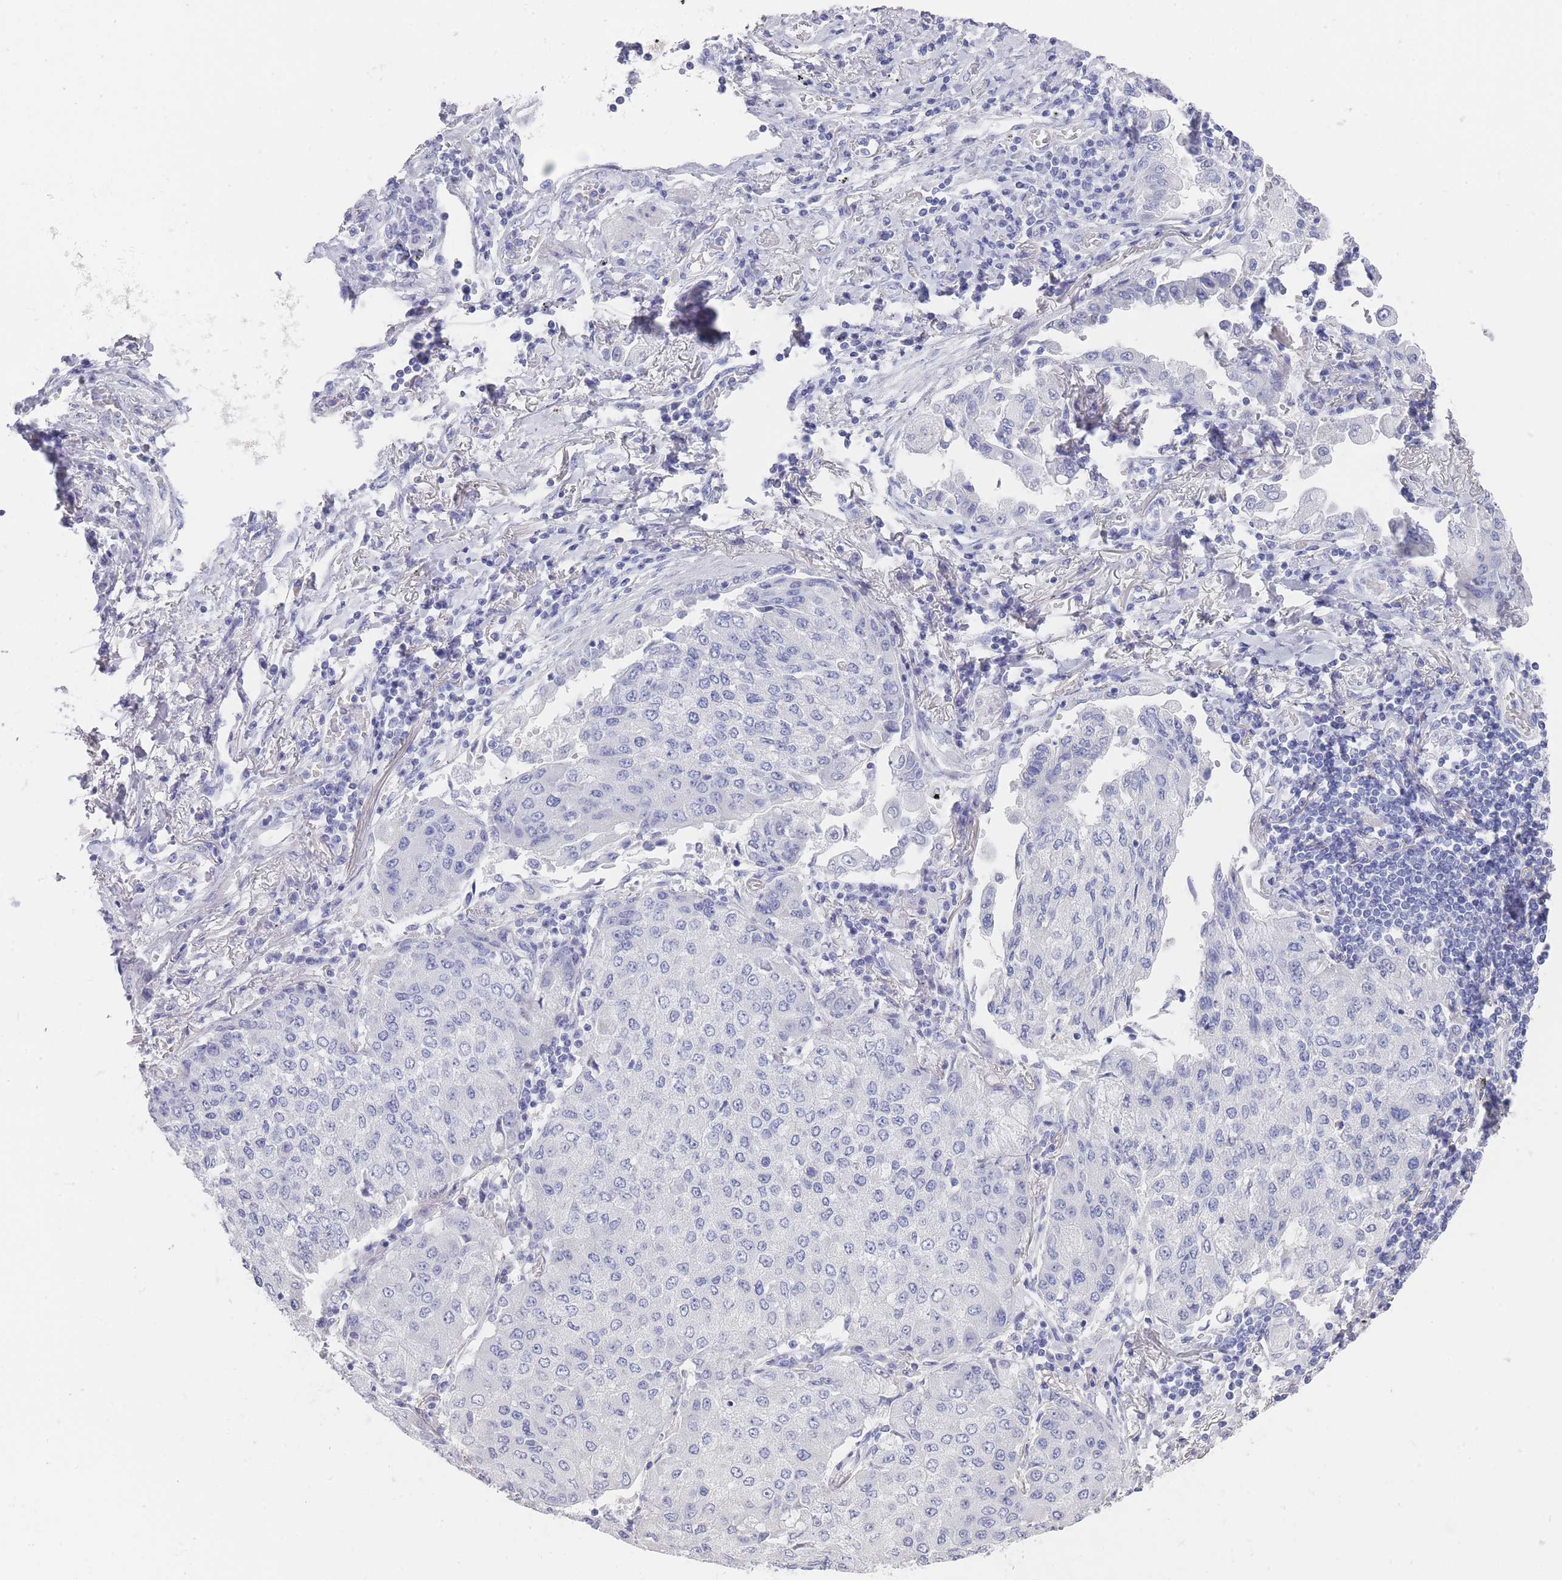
{"staining": {"intensity": "negative", "quantity": "none", "location": "none"}, "tissue": "lung cancer", "cell_type": "Tumor cells", "image_type": "cancer", "snomed": [{"axis": "morphology", "description": "Squamous cell carcinoma, NOS"}, {"axis": "topography", "description": "Lung"}], "caption": "An image of human lung cancer (squamous cell carcinoma) is negative for staining in tumor cells. (DAB IHC visualized using brightfield microscopy, high magnification).", "gene": "RAB2B", "patient": {"sex": "male", "age": 74}}